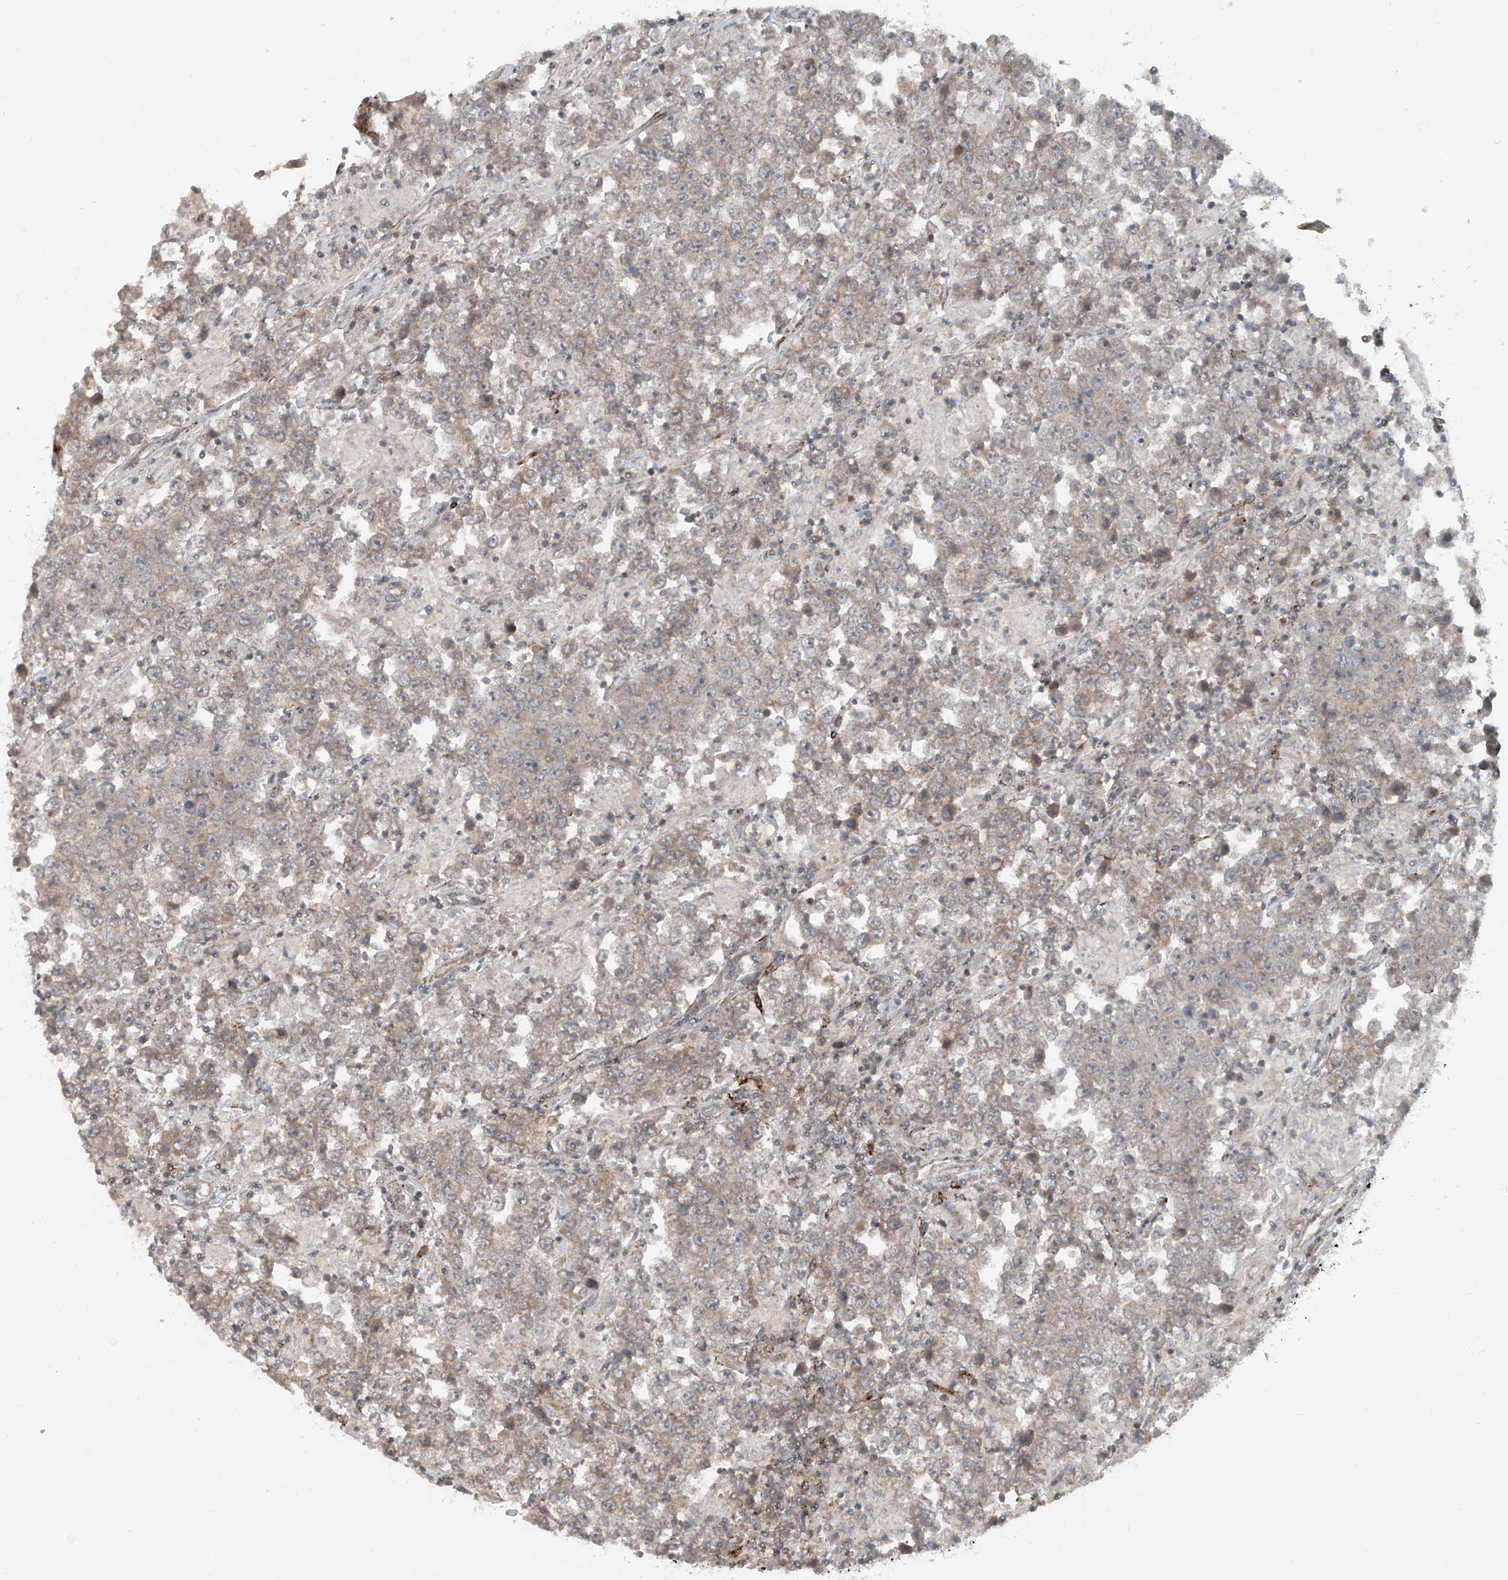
{"staining": {"intensity": "weak", "quantity": "25%-75%", "location": "cytoplasmic/membranous"}, "tissue": "testis cancer", "cell_type": "Tumor cells", "image_type": "cancer", "snomed": [{"axis": "morphology", "description": "Normal tissue, NOS"}, {"axis": "morphology", "description": "Urothelial carcinoma, High grade"}, {"axis": "morphology", "description": "Seminoma, NOS"}, {"axis": "morphology", "description": "Carcinoma, Embryonal, NOS"}, {"axis": "topography", "description": "Urinary bladder"}, {"axis": "topography", "description": "Testis"}], "caption": "Protein positivity by IHC reveals weak cytoplasmic/membranous expression in about 25%-75% of tumor cells in testis cancer (embryonal carcinoma).", "gene": "LAGE3", "patient": {"sex": "male", "age": 41}}